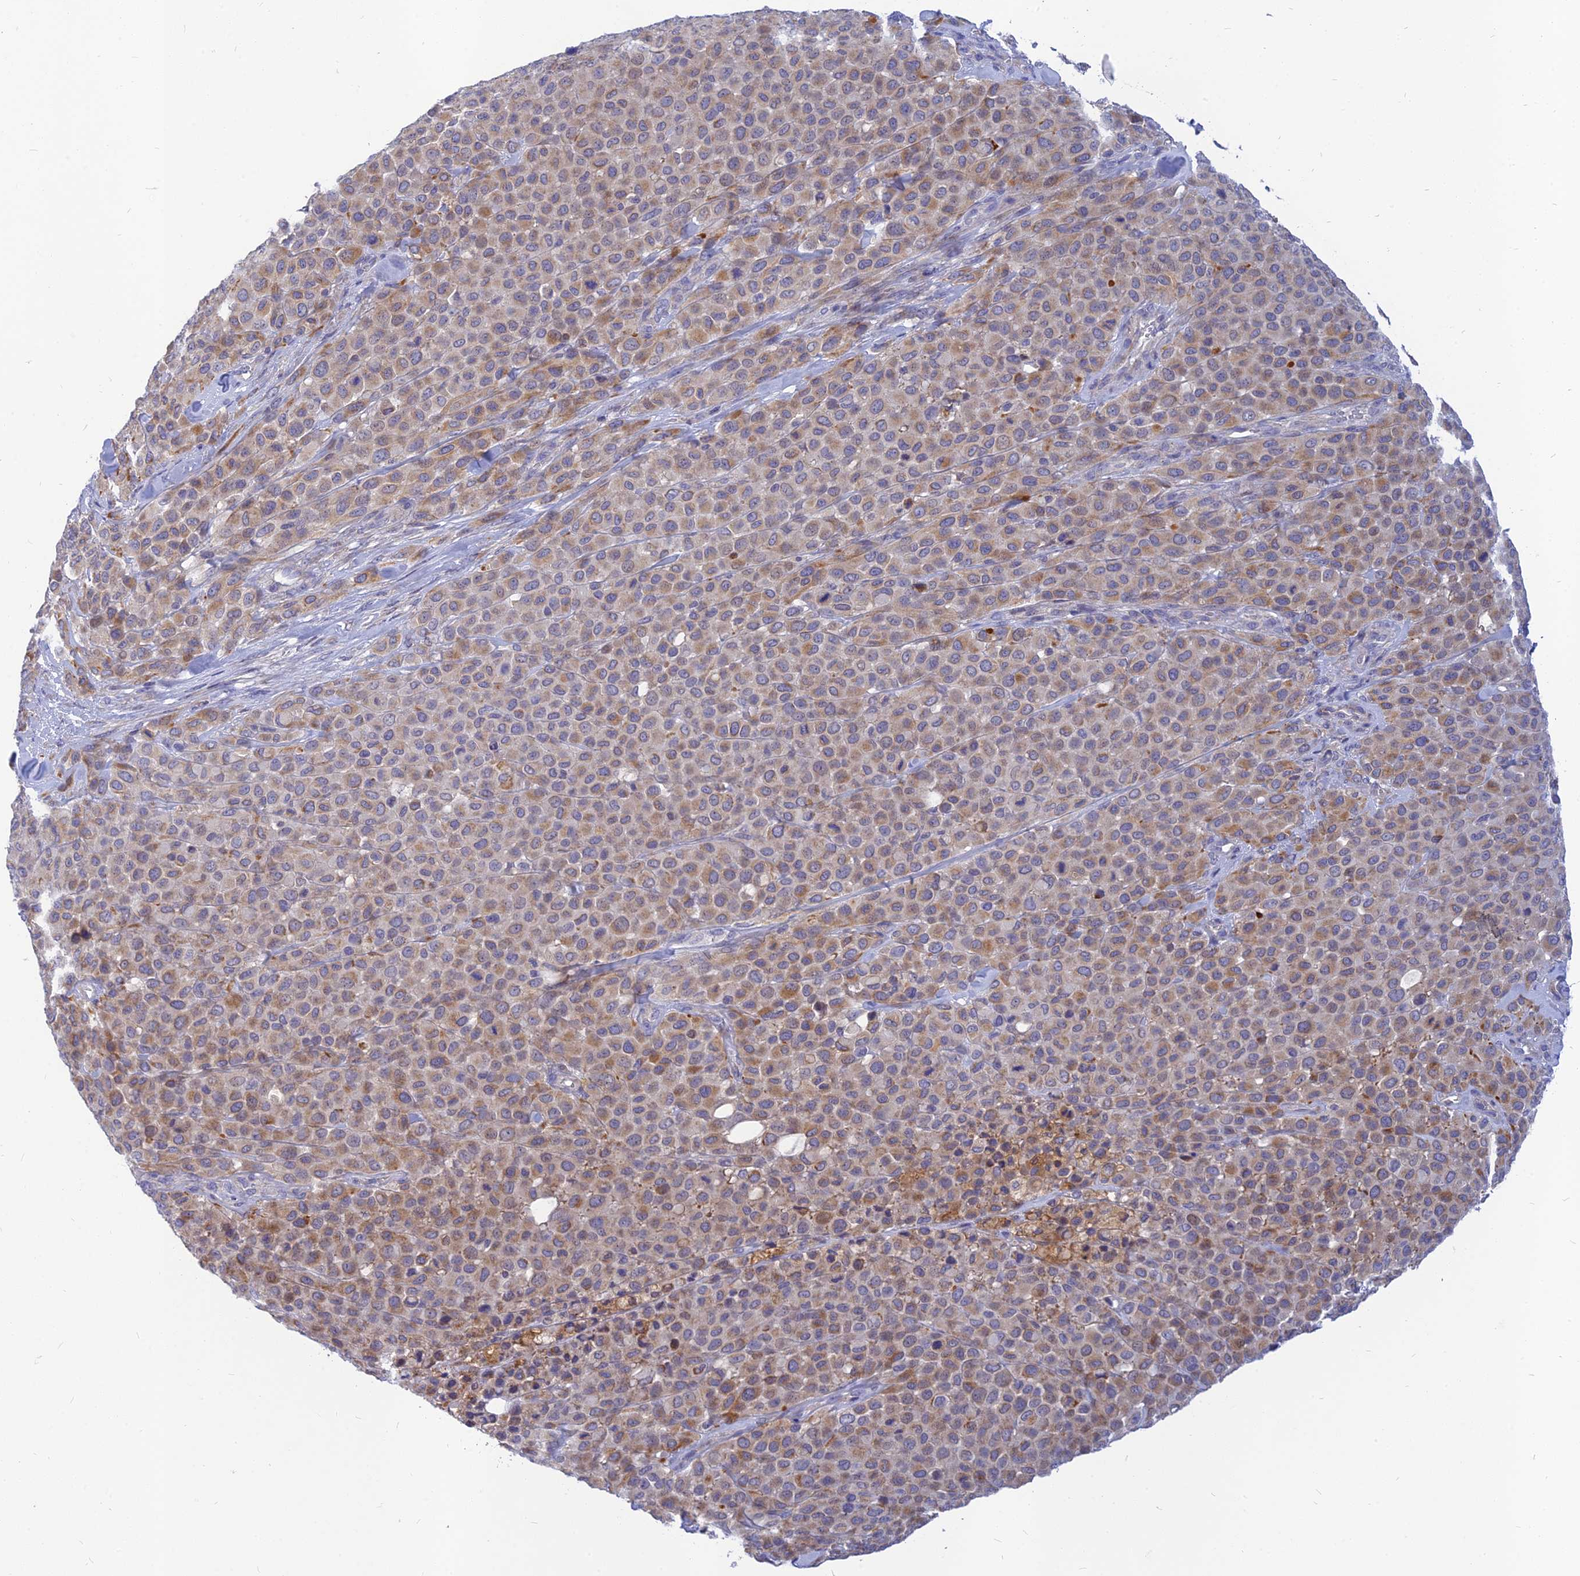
{"staining": {"intensity": "moderate", "quantity": ">75%", "location": "cytoplasmic/membranous"}, "tissue": "melanoma", "cell_type": "Tumor cells", "image_type": "cancer", "snomed": [{"axis": "morphology", "description": "Malignant melanoma, Metastatic site"}, {"axis": "topography", "description": "Skin"}], "caption": "An IHC micrograph of neoplastic tissue is shown. Protein staining in brown shows moderate cytoplasmic/membranous positivity in malignant melanoma (metastatic site) within tumor cells. Nuclei are stained in blue.", "gene": "CACNA1B", "patient": {"sex": "female", "age": 81}}